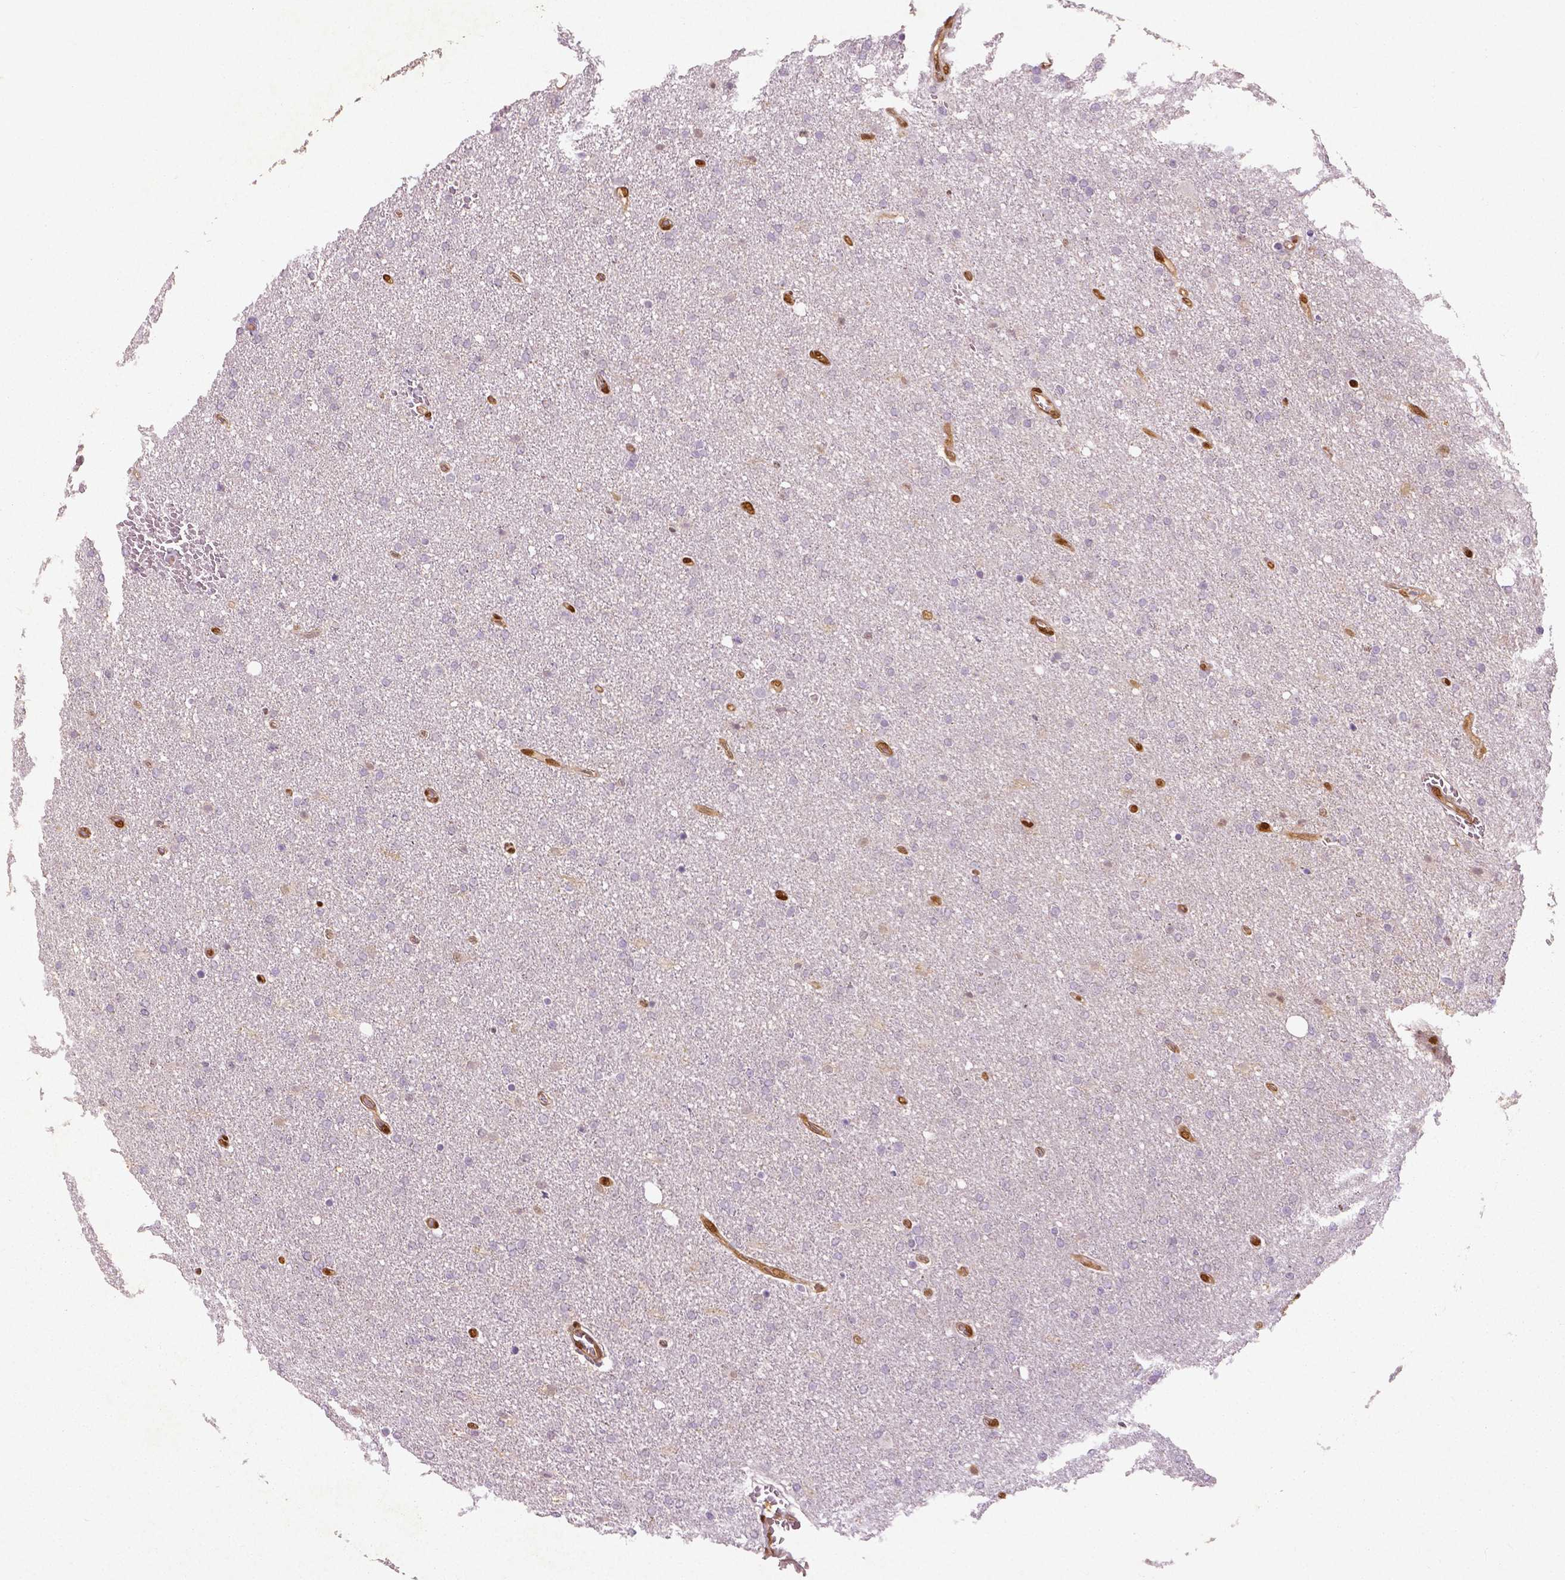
{"staining": {"intensity": "negative", "quantity": "none", "location": "none"}, "tissue": "glioma", "cell_type": "Tumor cells", "image_type": "cancer", "snomed": [{"axis": "morphology", "description": "Glioma, malignant, High grade"}, {"axis": "topography", "description": "Cerebral cortex"}], "caption": "A histopathology image of human high-grade glioma (malignant) is negative for staining in tumor cells. Nuclei are stained in blue.", "gene": "WWTR1", "patient": {"sex": "male", "age": 70}}